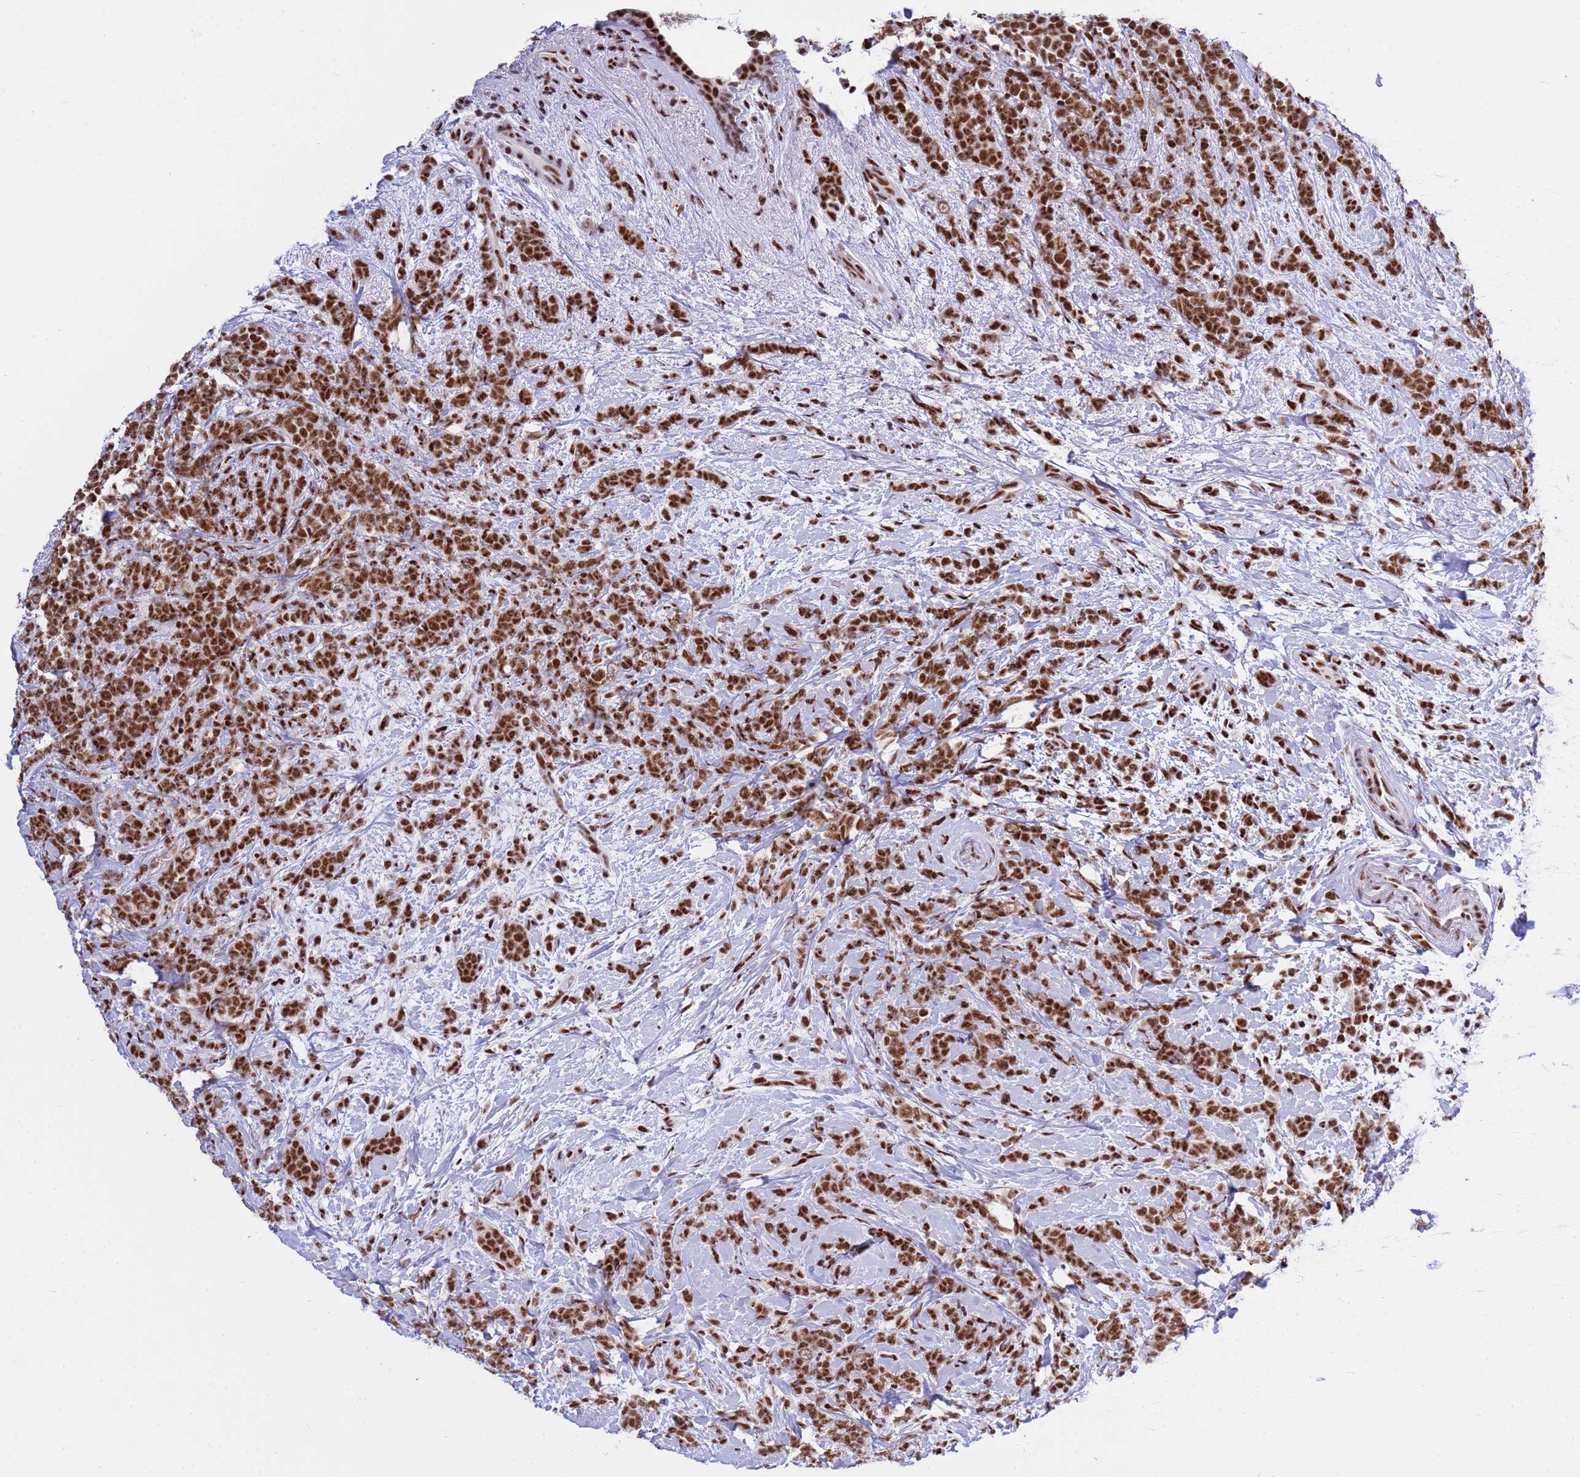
{"staining": {"intensity": "strong", "quantity": ">75%", "location": "nuclear"}, "tissue": "breast cancer", "cell_type": "Tumor cells", "image_type": "cancer", "snomed": [{"axis": "morphology", "description": "Lobular carcinoma"}, {"axis": "topography", "description": "Breast"}], "caption": "Strong nuclear expression is identified in about >75% of tumor cells in lobular carcinoma (breast).", "gene": "THOC2", "patient": {"sex": "female", "age": 58}}